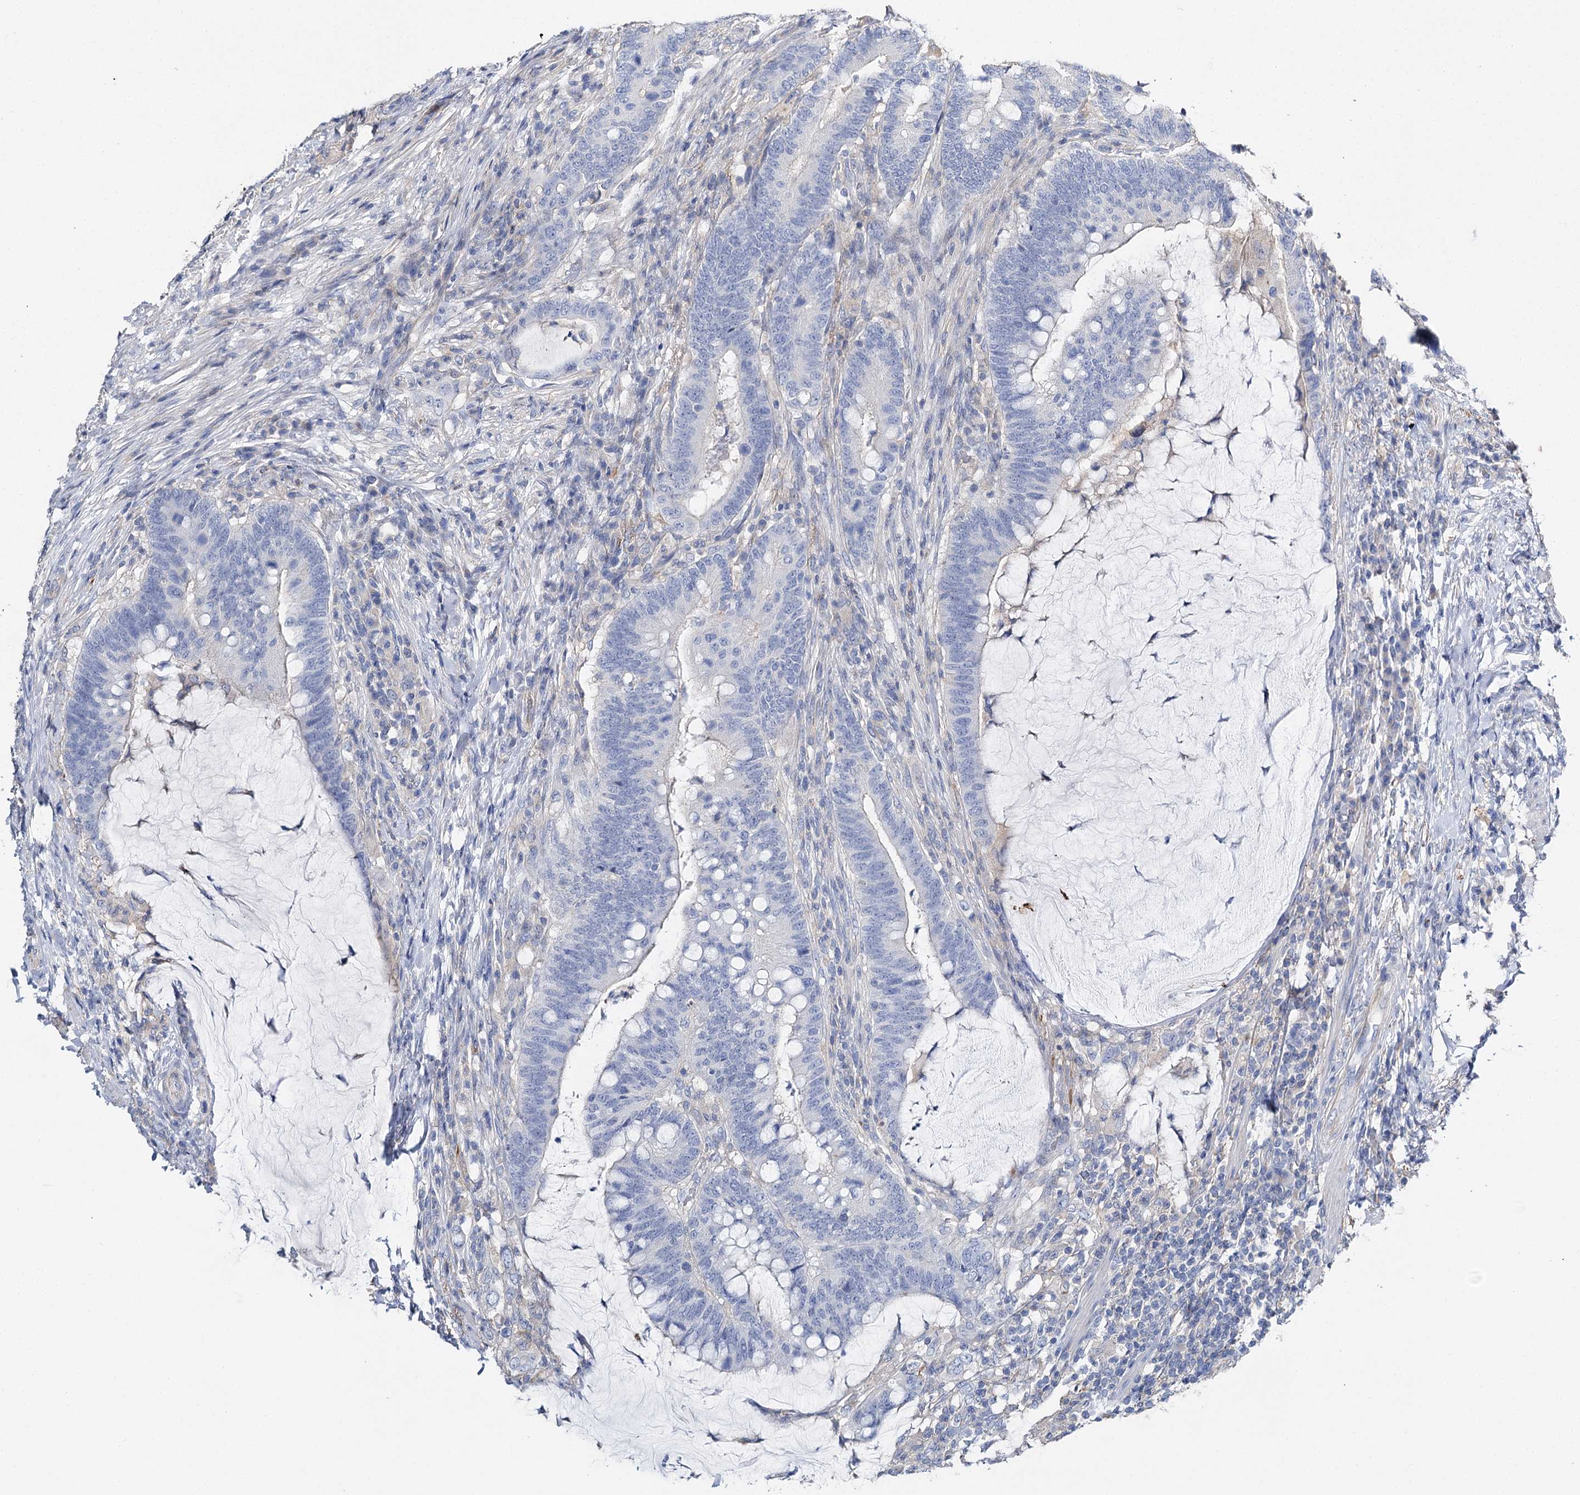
{"staining": {"intensity": "negative", "quantity": "none", "location": "none"}, "tissue": "colorectal cancer", "cell_type": "Tumor cells", "image_type": "cancer", "snomed": [{"axis": "morphology", "description": "Adenocarcinoma, NOS"}, {"axis": "topography", "description": "Colon"}], "caption": "DAB (3,3'-diaminobenzidine) immunohistochemical staining of human colorectal cancer (adenocarcinoma) demonstrates no significant expression in tumor cells.", "gene": "EPYC", "patient": {"sex": "female", "age": 66}}